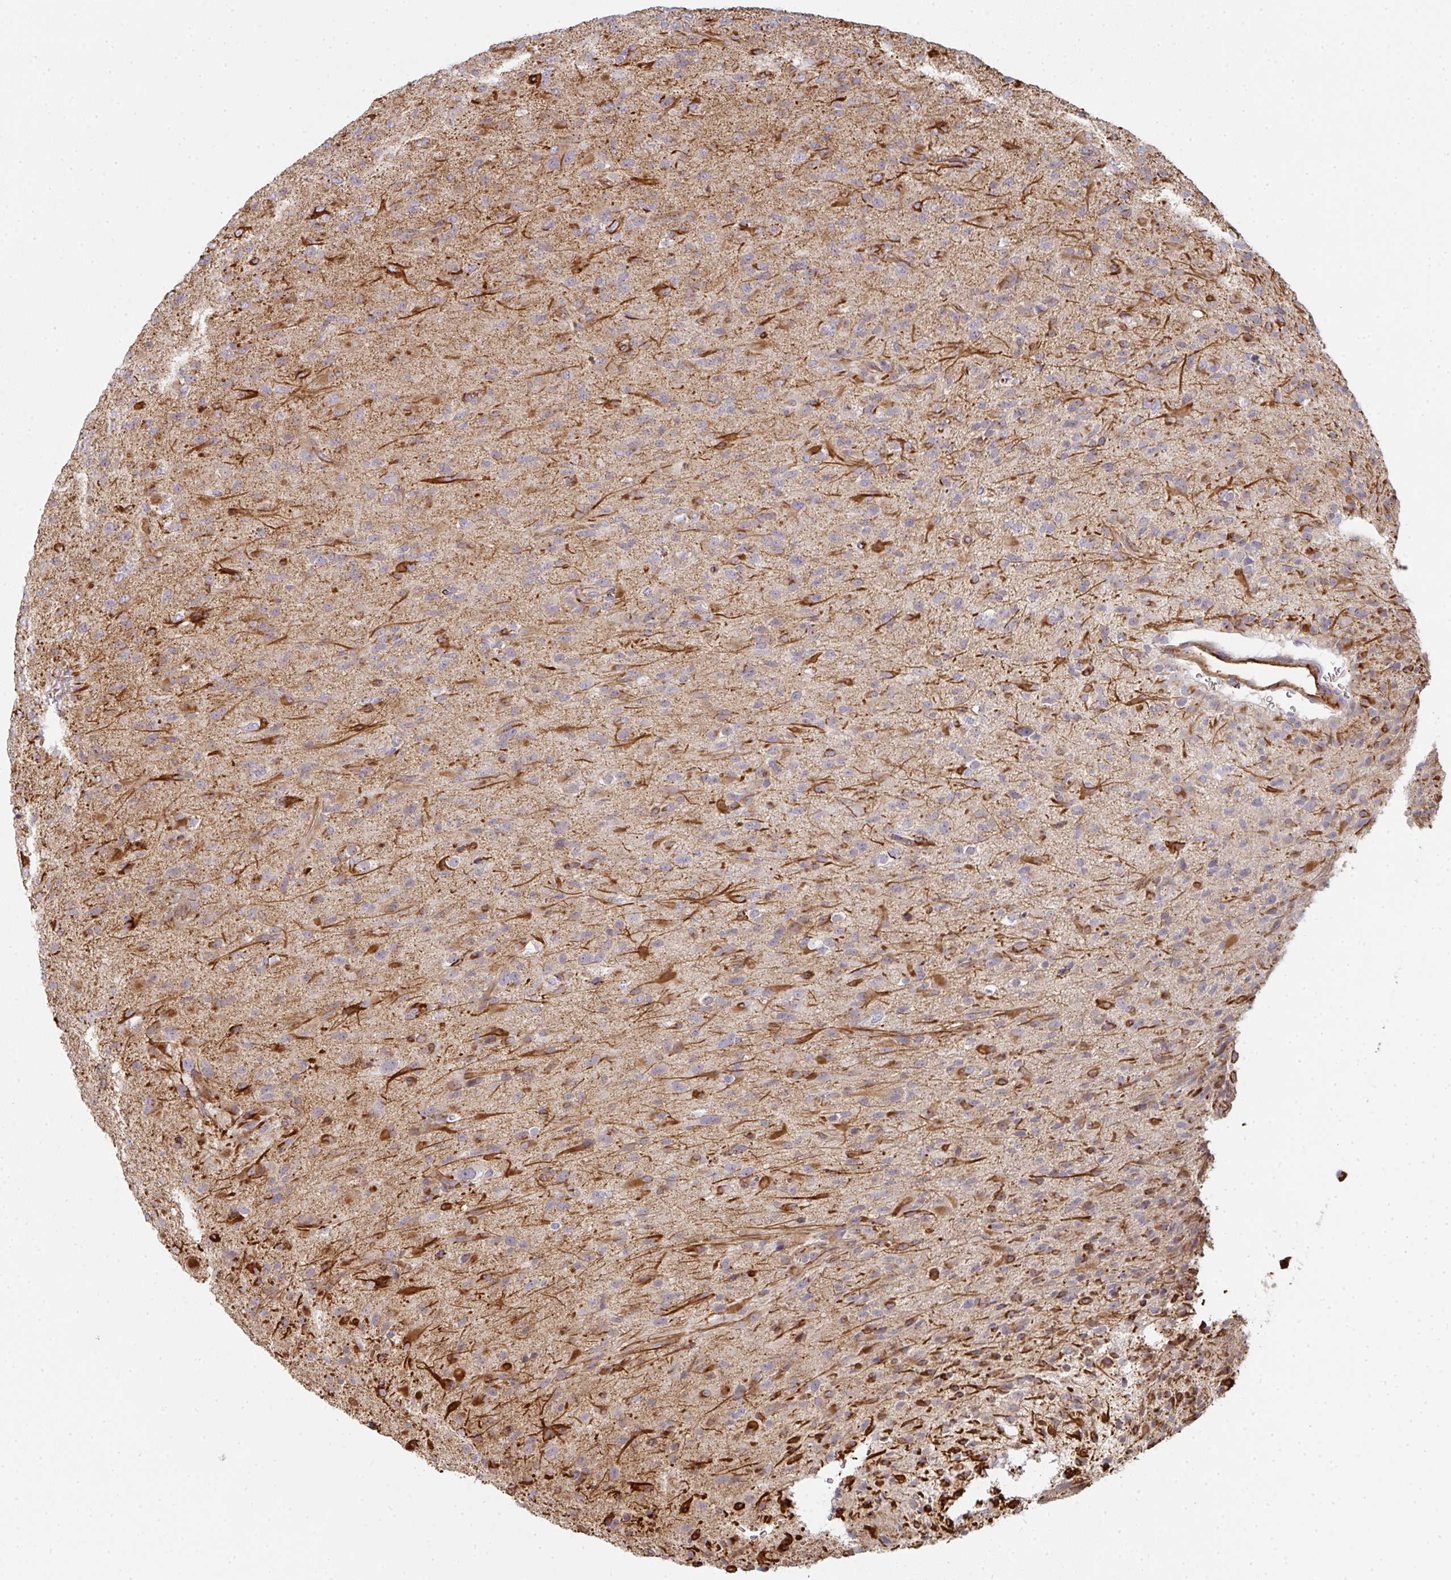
{"staining": {"intensity": "strong", "quantity": "<25%", "location": "cytoplasmic/membranous"}, "tissue": "glioma", "cell_type": "Tumor cells", "image_type": "cancer", "snomed": [{"axis": "morphology", "description": "Glioma, malignant, Low grade"}, {"axis": "topography", "description": "Brain"}], "caption": "This micrograph exhibits immunohistochemistry (IHC) staining of malignant glioma (low-grade), with medium strong cytoplasmic/membranous staining in approximately <25% of tumor cells.", "gene": "ZNF526", "patient": {"sex": "male", "age": 65}}